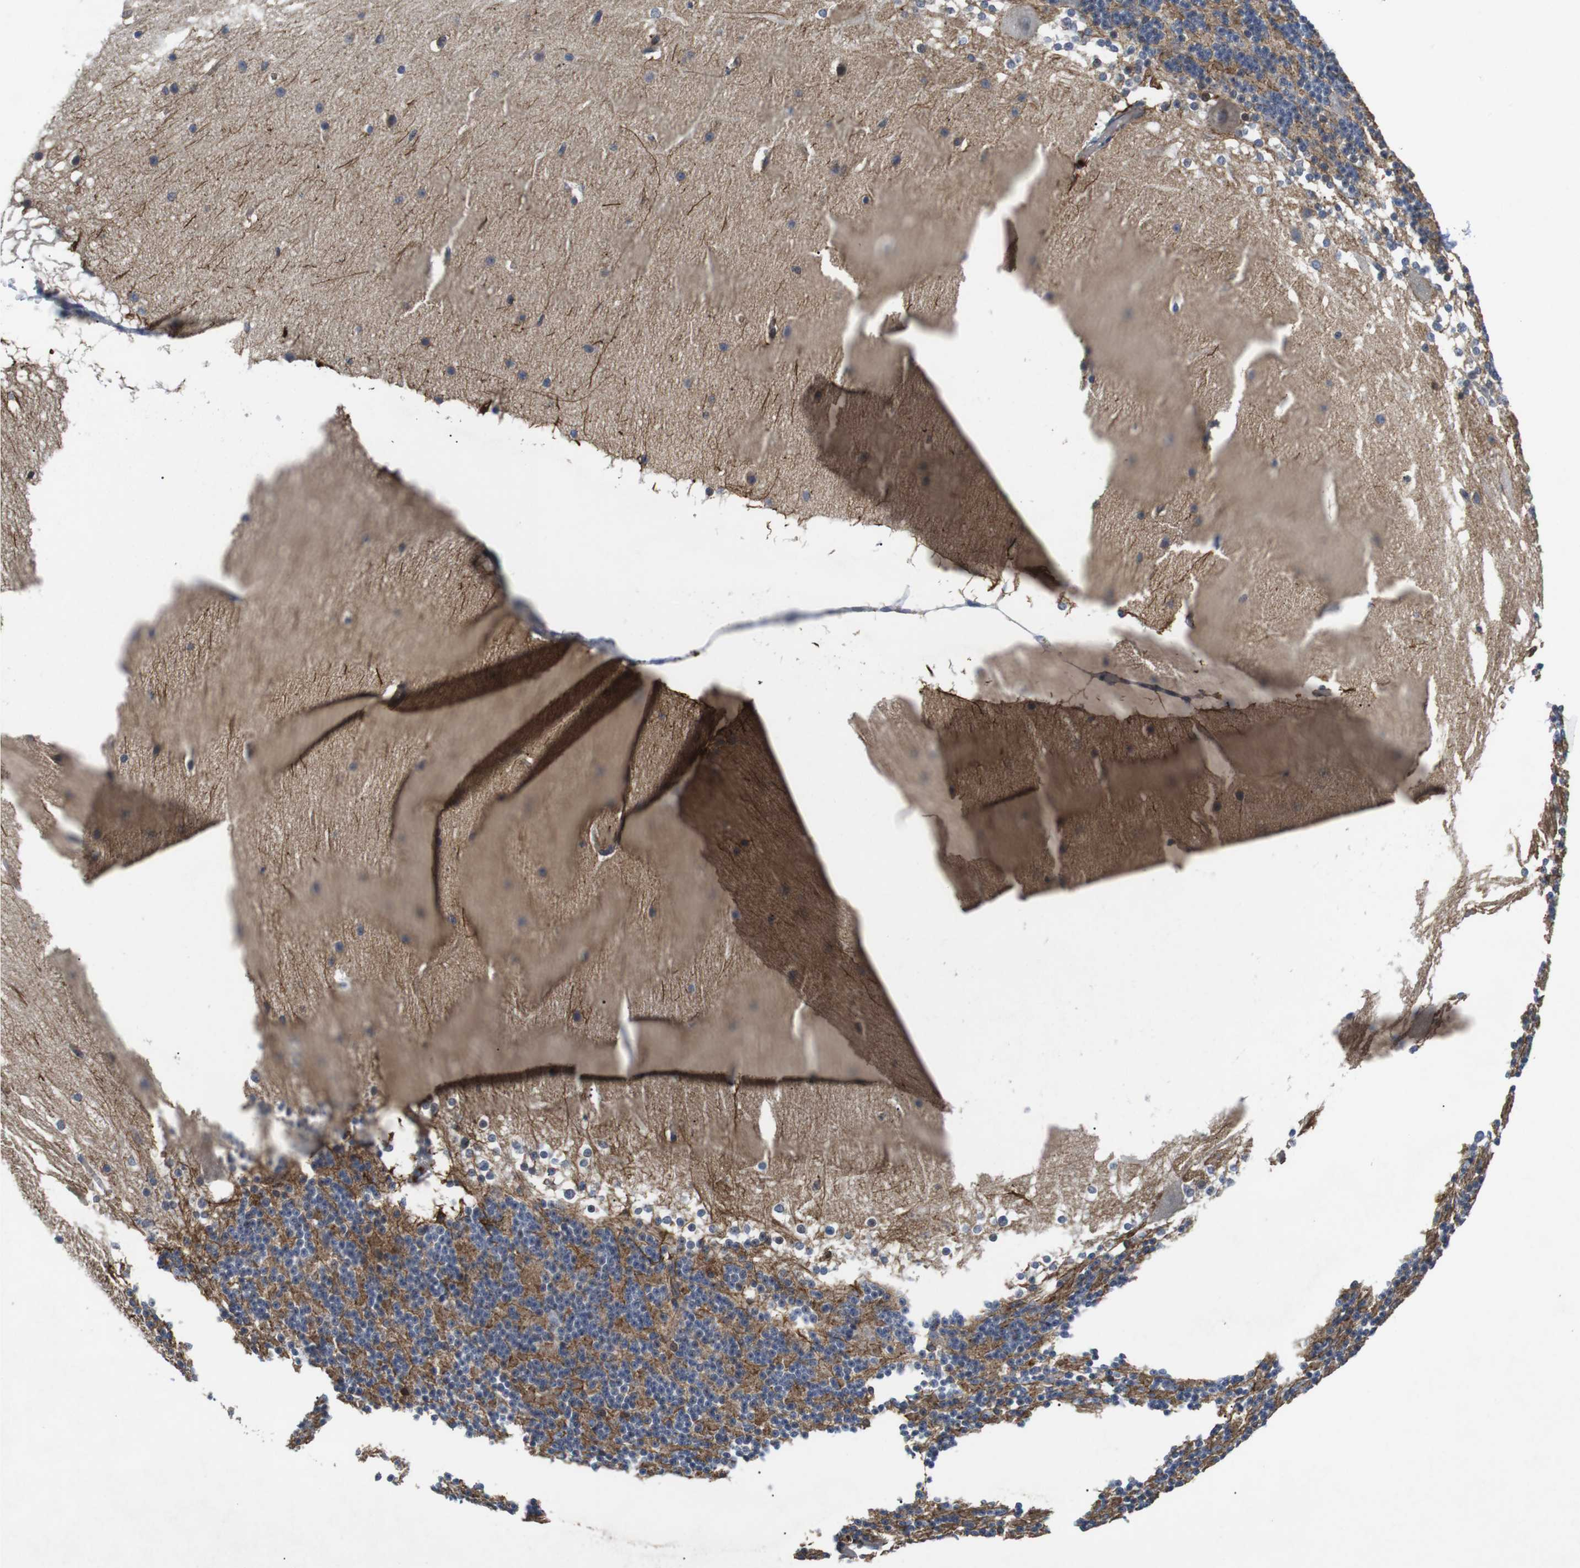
{"staining": {"intensity": "moderate", "quantity": ">75%", "location": "cytoplasmic/membranous"}, "tissue": "cerebellum", "cell_type": "Cells in granular layer", "image_type": "normal", "snomed": [{"axis": "morphology", "description": "Normal tissue, NOS"}, {"axis": "topography", "description": "Cerebellum"}], "caption": "Brown immunohistochemical staining in normal human cerebellum reveals moderate cytoplasmic/membranous expression in about >75% of cells in granular layer. (DAB (3,3'-diaminobenzidine) IHC, brown staining for protein, blue staining for nuclei).", "gene": "NECTIN1", "patient": {"sex": "female", "age": 19}}